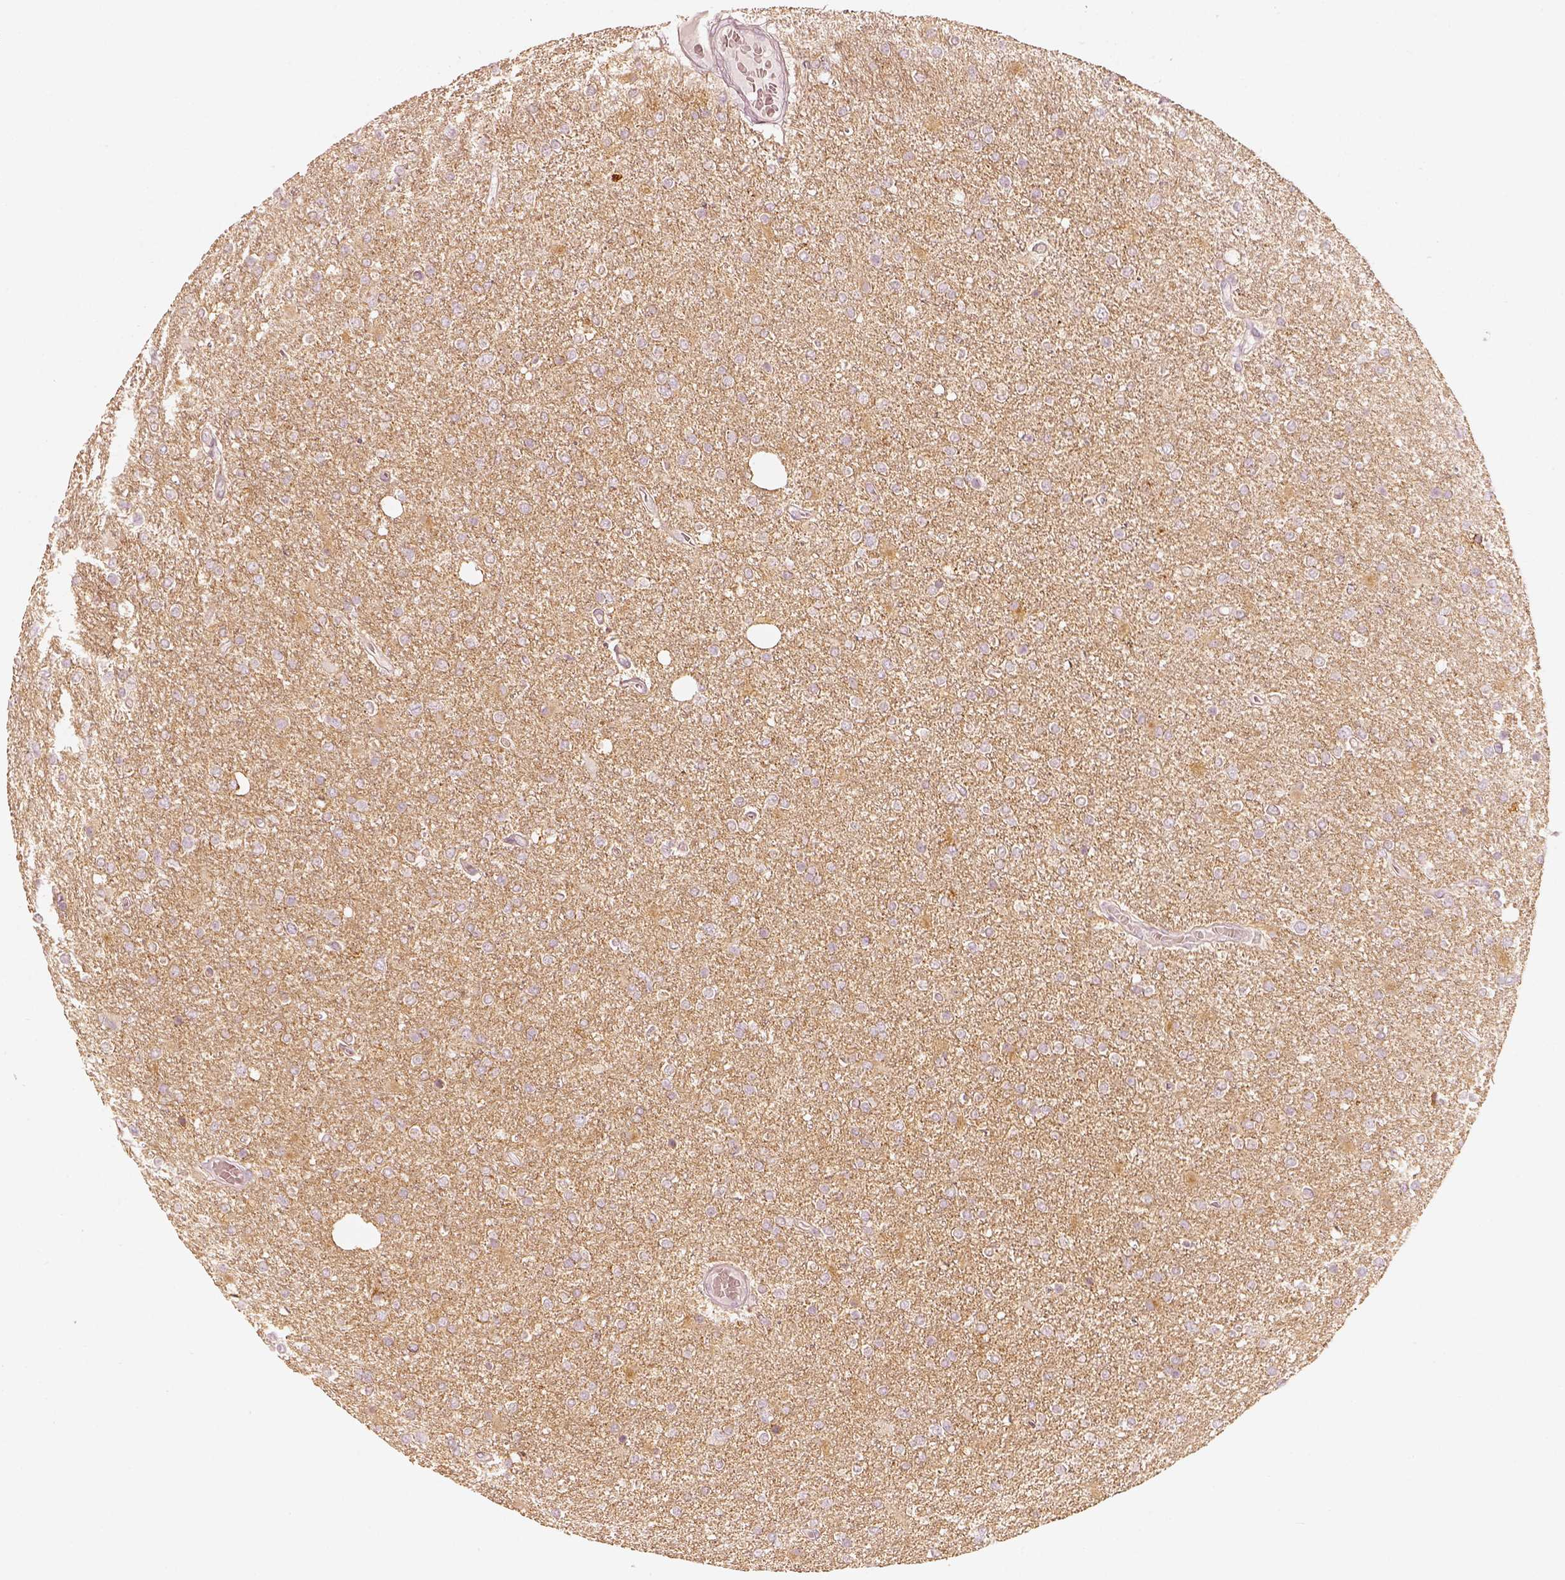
{"staining": {"intensity": "negative", "quantity": "none", "location": "none"}, "tissue": "glioma", "cell_type": "Tumor cells", "image_type": "cancer", "snomed": [{"axis": "morphology", "description": "Glioma, malignant, High grade"}, {"axis": "topography", "description": "Cerebral cortex"}], "caption": "The immunohistochemistry (IHC) histopathology image has no significant staining in tumor cells of glioma tissue. (Stains: DAB immunohistochemistry (IHC) with hematoxylin counter stain, Microscopy: brightfield microscopy at high magnification).", "gene": "FMNL2", "patient": {"sex": "male", "age": 70}}